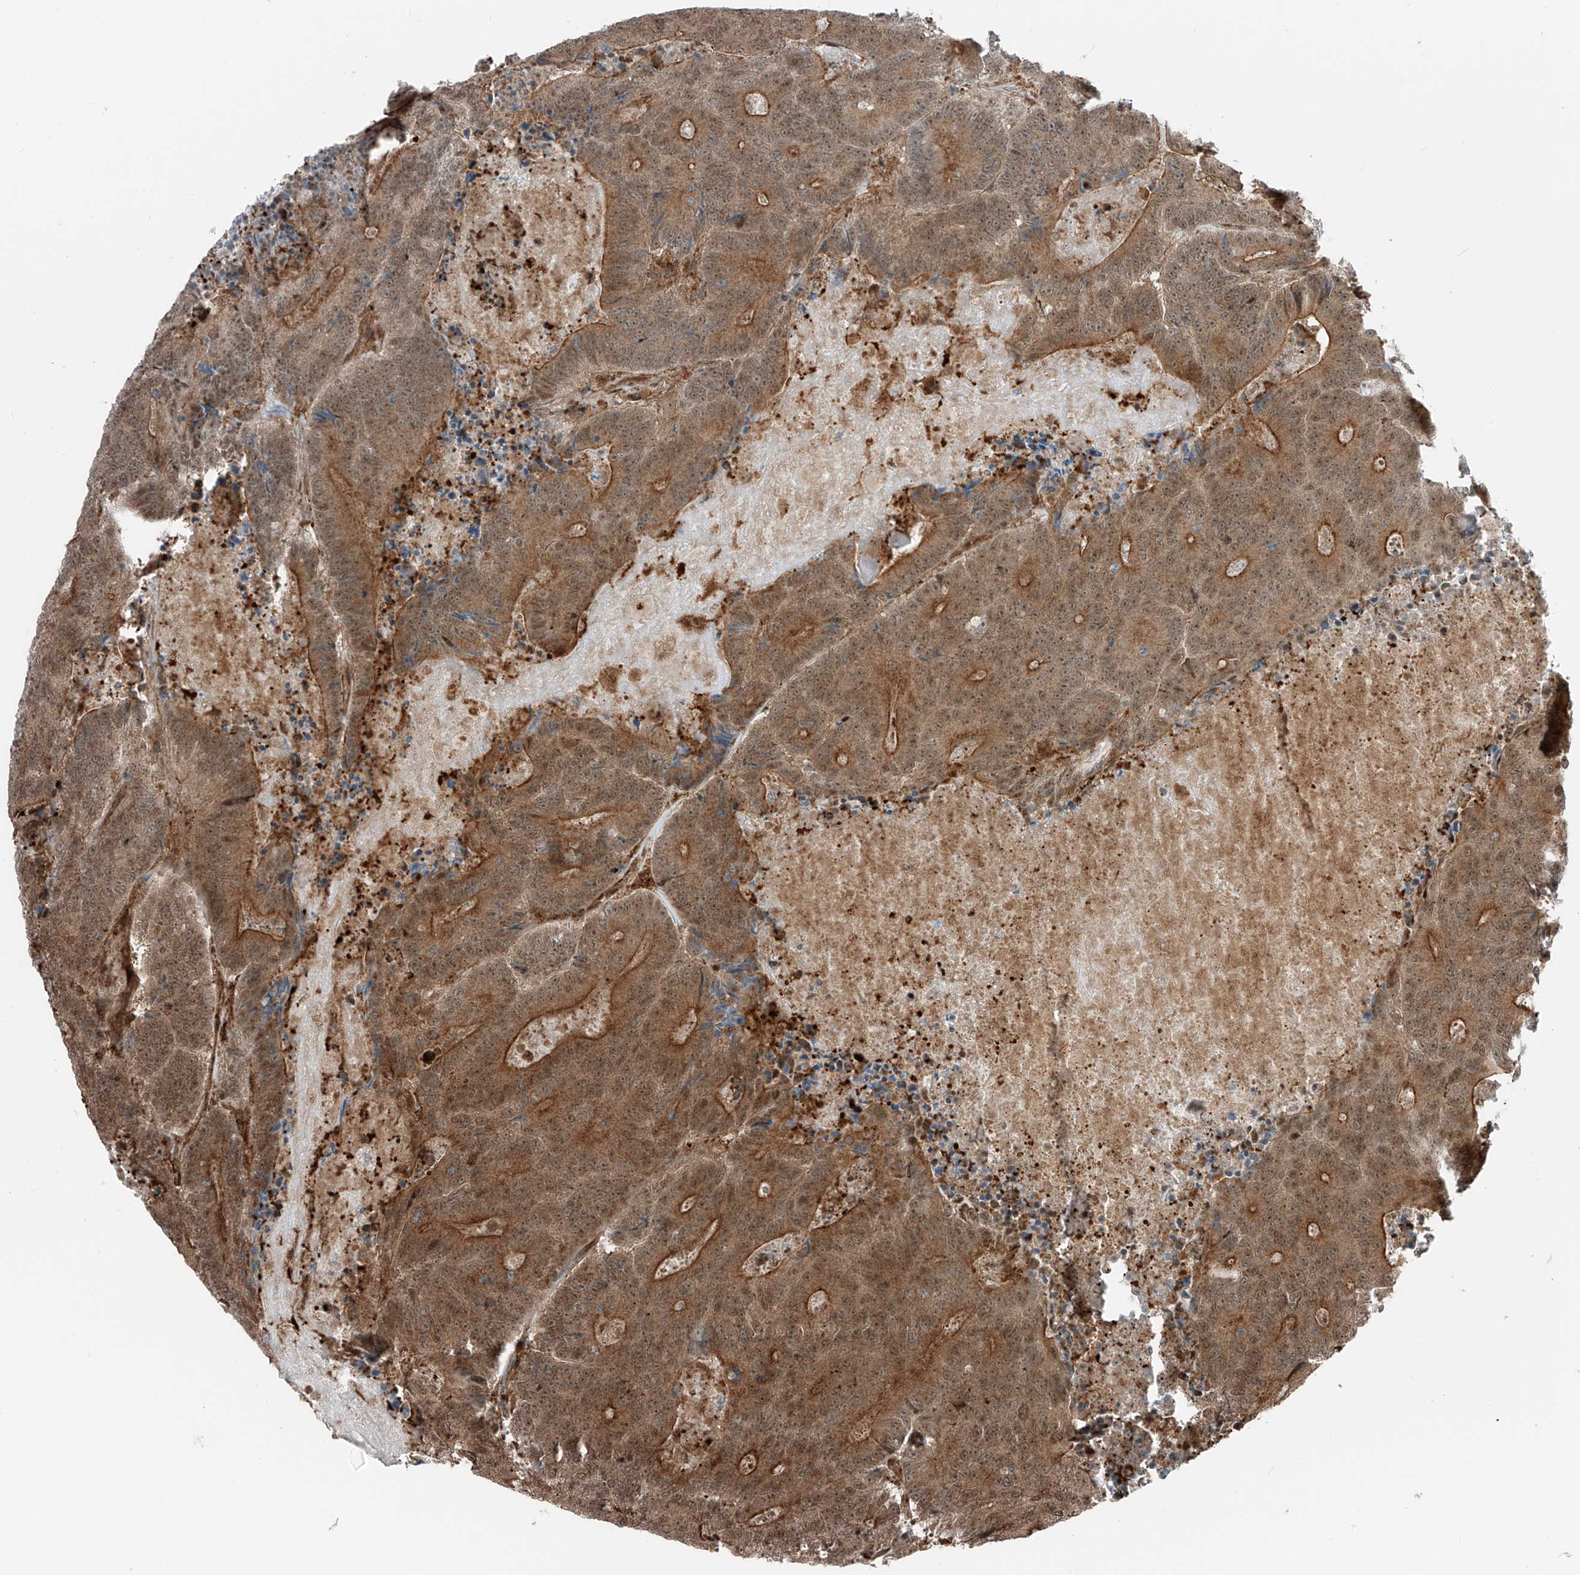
{"staining": {"intensity": "strong", "quantity": ">75%", "location": "cytoplasmic/membranous,nuclear"}, "tissue": "colorectal cancer", "cell_type": "Tumor cells", "image_type": "cancer", "snomed": [{"axis": "morphology", "description": "Adenocarcinoma, NOS"}, {"axis": "topography", "description": "Colon"}], "caption": "Immunohistochemical staining of colorectal cancer exhibits strong cytoplasmic/membranous and nuclear protein staining in about >75% of tumor cells.", "gene": "USP48", "patient": {"sex": "male", "age": 83}}